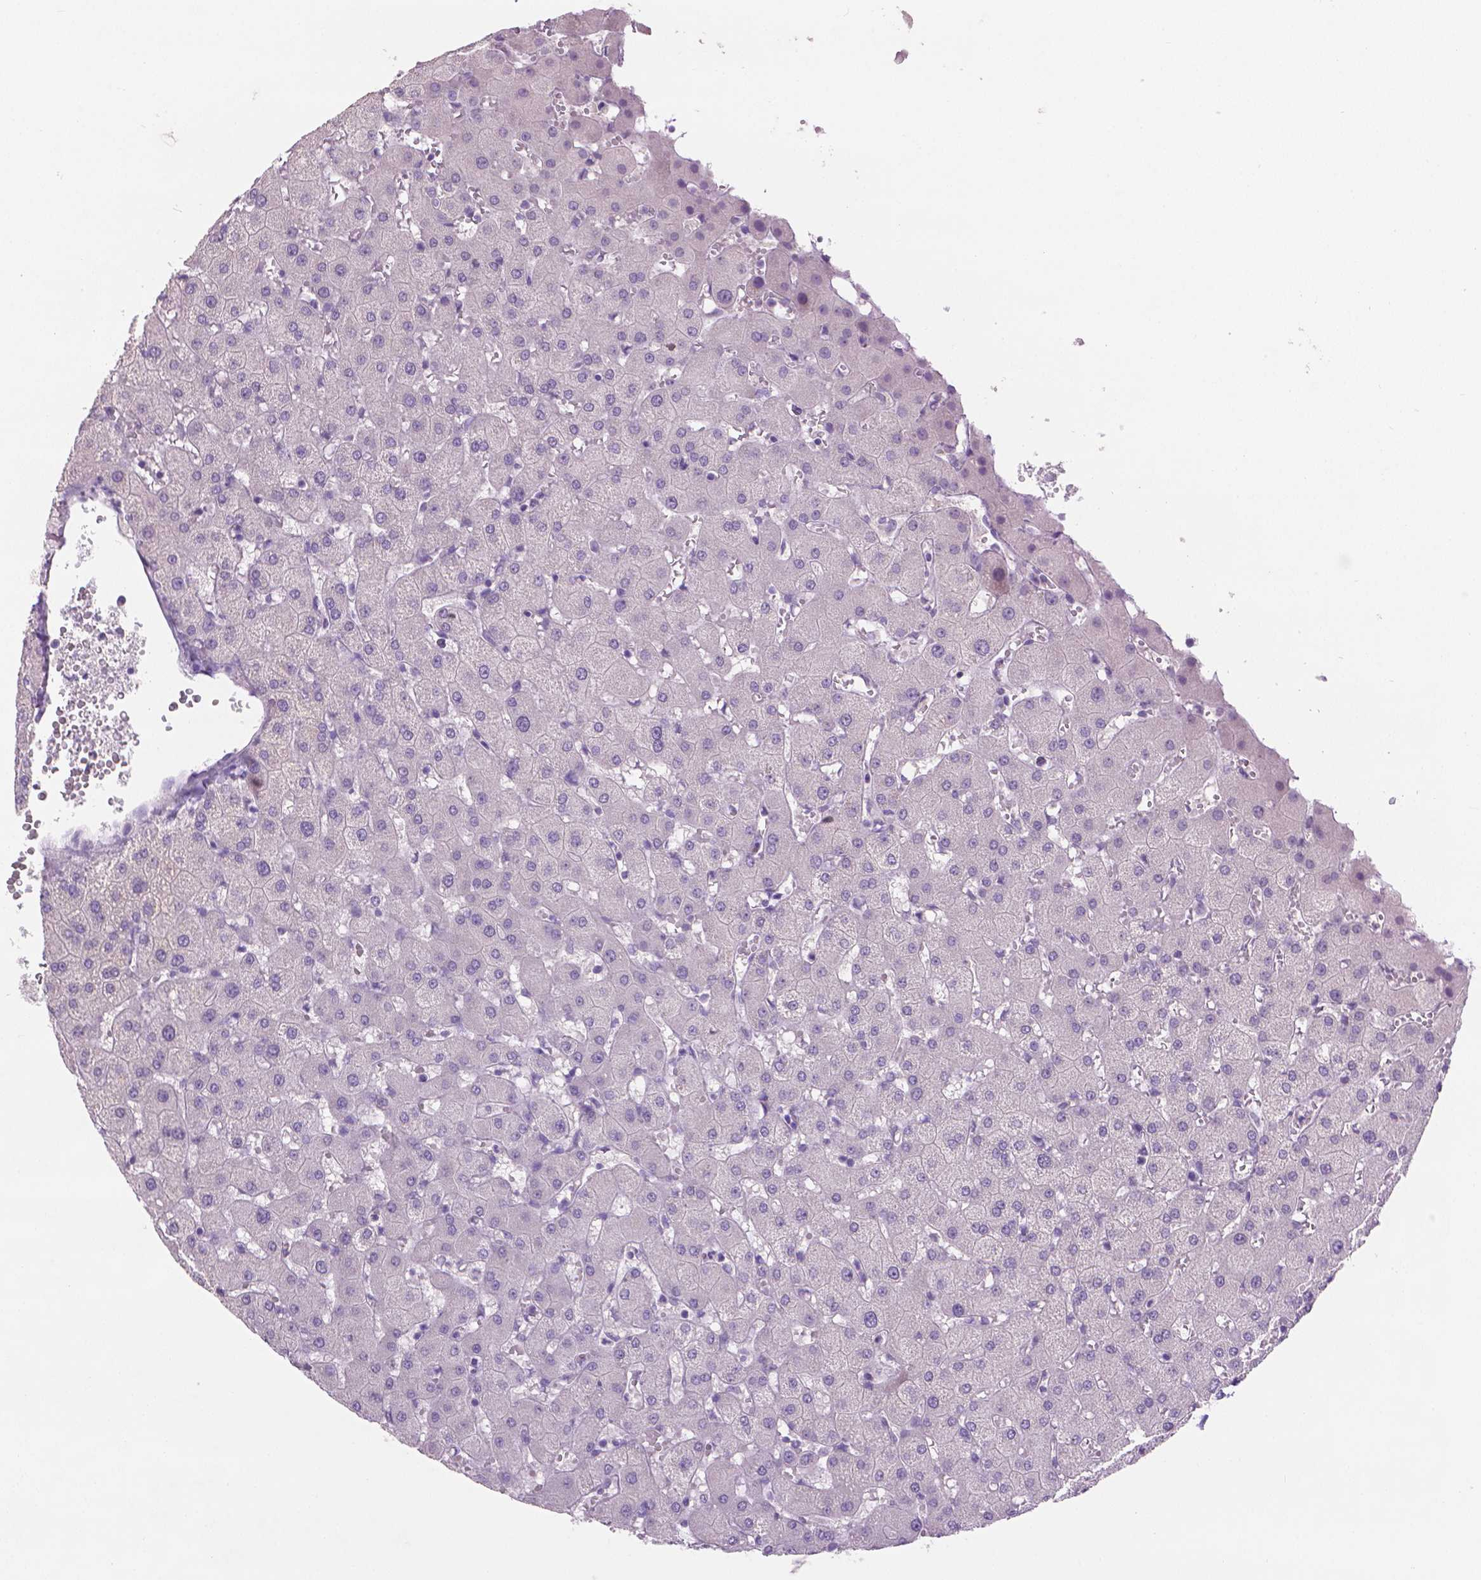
{"staining": {"intensity": "negative", "quantity": "none", "location": "none"}, "tissue": "liver", "cell_type": "Cholangiocytes", "image_type": "normal", "snomed": [{"axis": "morphology", "description": "Normal tissue, NOS"}, {"axis": "topography", "description": "Liver"}], "caption": "Immunohistochemistry image of unremarkable human liver stained for a protein (brown), which reveals no staining in cholangiocytes.", "gene": "TNNI2", "patient": {"sex": "female", "age": 63}}